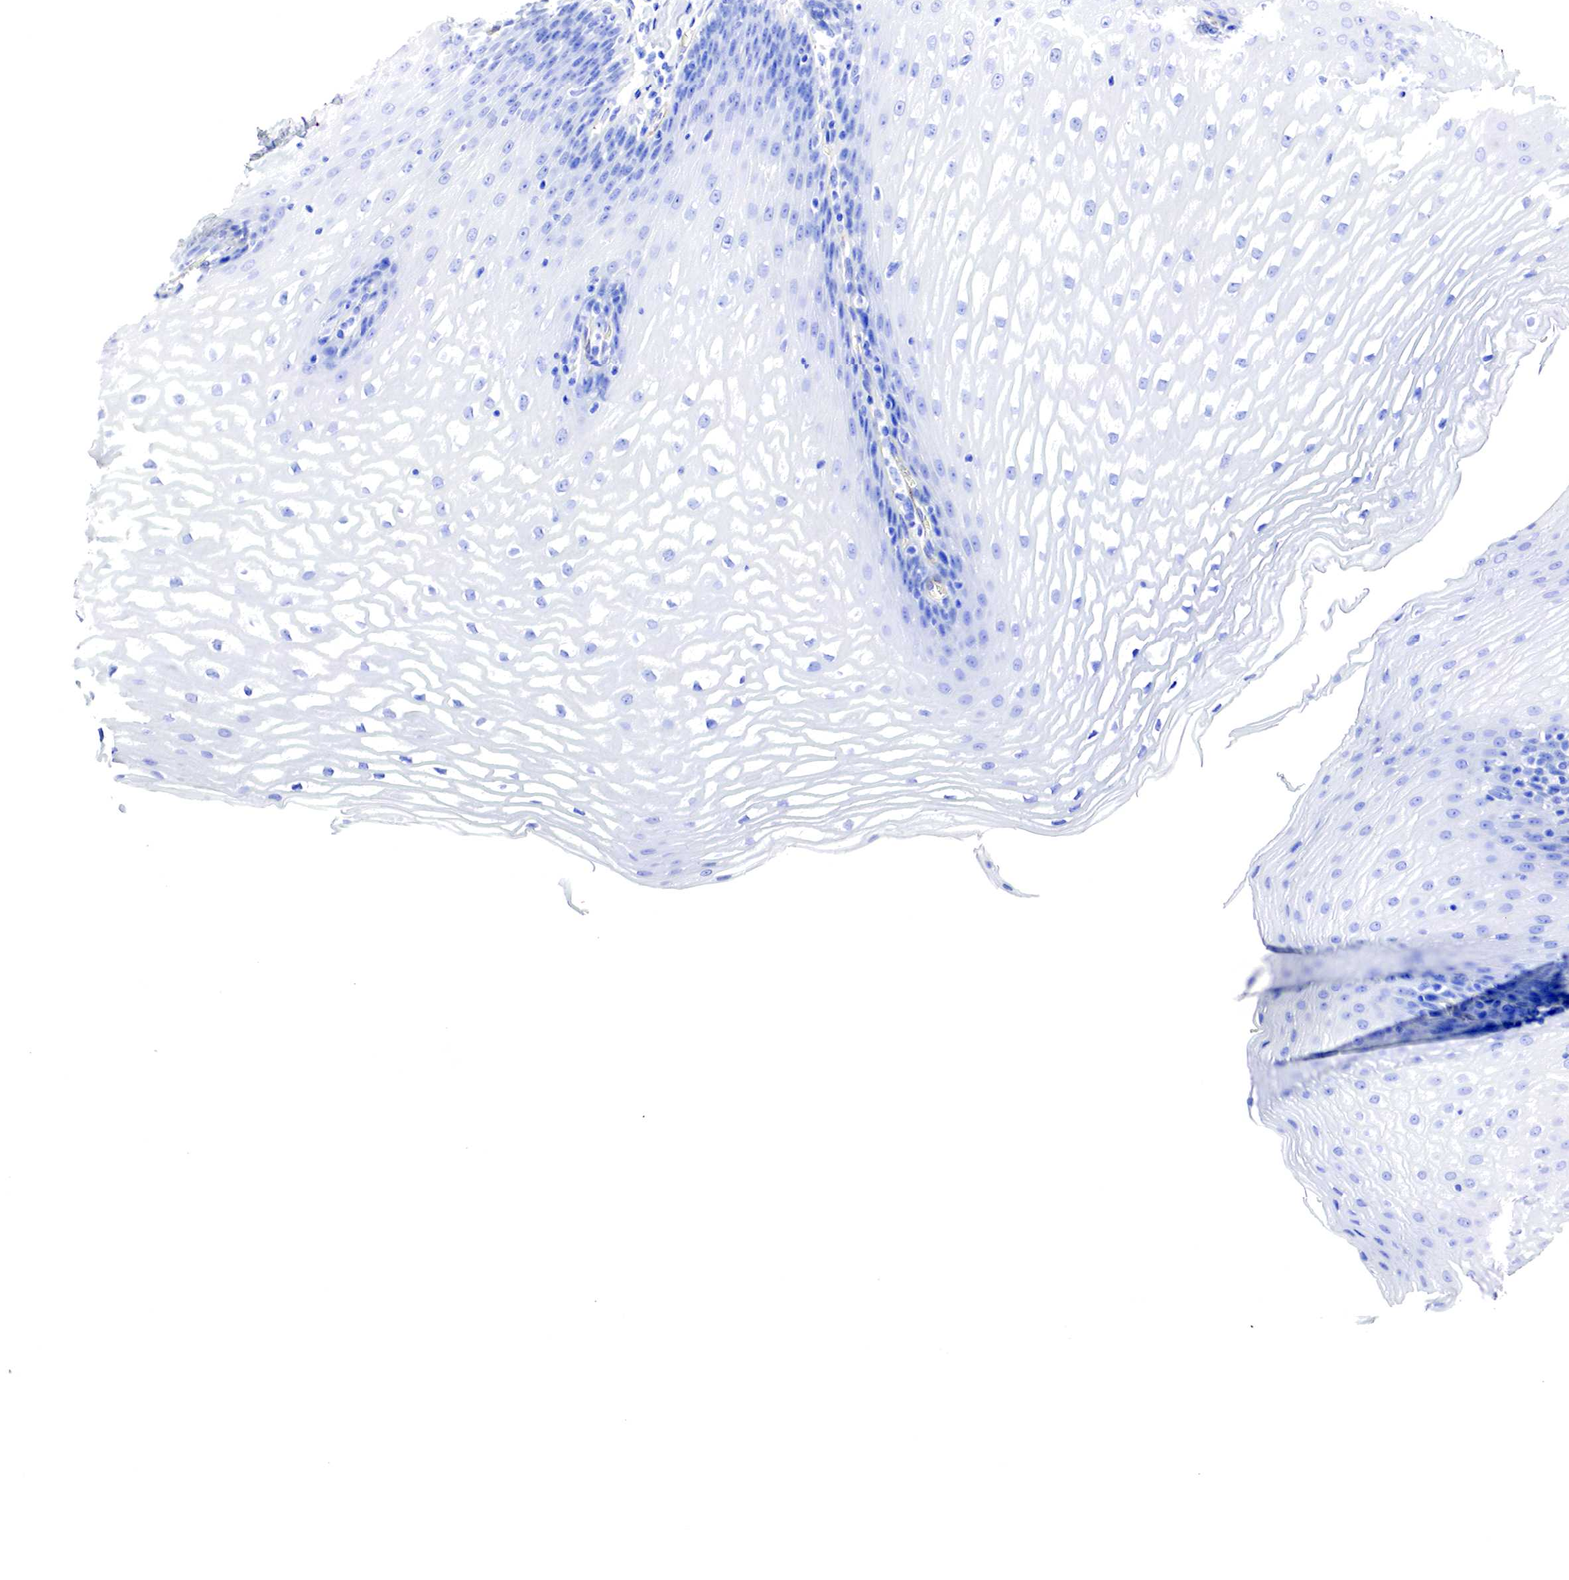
{"staining": {"intensity": "negative", "quantity": "none", "location": "none"}, "tissue": "esophagus", "cell_type": "Squamous epithelial cells", "image_type": "normal", "snomed": [{"axis": "morphology", "description": "Normal tissue, NOS"}, {"axis": "topography", "description": "Esophagus"}], "caption": "This is an immunohistochemistry photomicrograph of unremarkable human esophagus. There is no positivity in squamous epithelial cells.", "gene": "TPM1", "patient": {"sex": "female", "age": 61}}